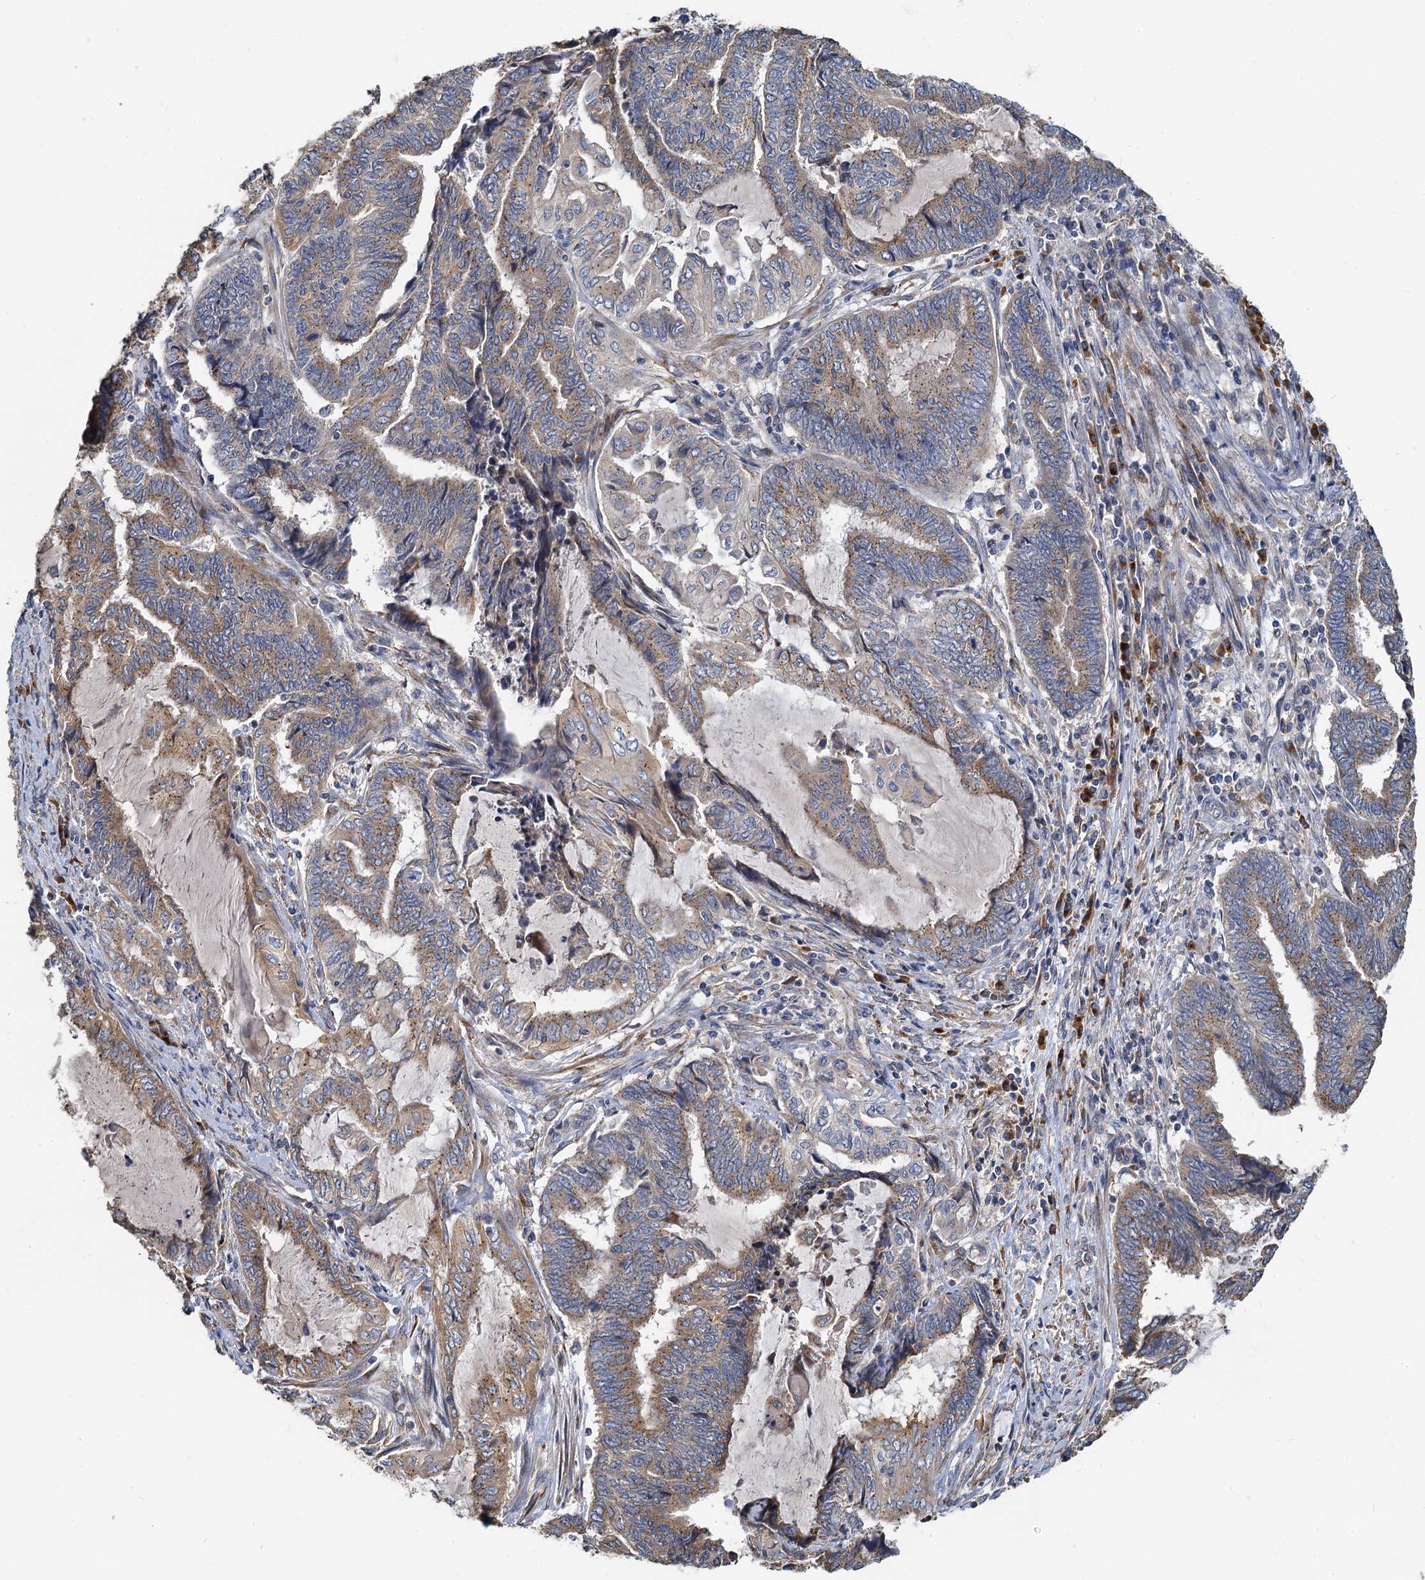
{"staining": {"intensity": "moderate", "quantity": "25%-75%", "location": "cytoplasmic/membranous"}, "tissue": "endometrial cancer", "cell_type": "Tumor cells", "image_type": "cancer", "snomed": [{"axis": "morphology", "description": "Adenocarcinoma, NOS"}, {"axis": "topography", "description": "Uterus"}, {"axis": "topography", "description": "Endometrium"}], "caption": "Protein expression analysis of human adenocarcinoma (endometrial) reveals moderate cytoplasmic/membranous positivity in approximately 25%-75% of tumor cells.", "gene": "NKAPD1", "patient": {"sex": "female", "age": 70}}